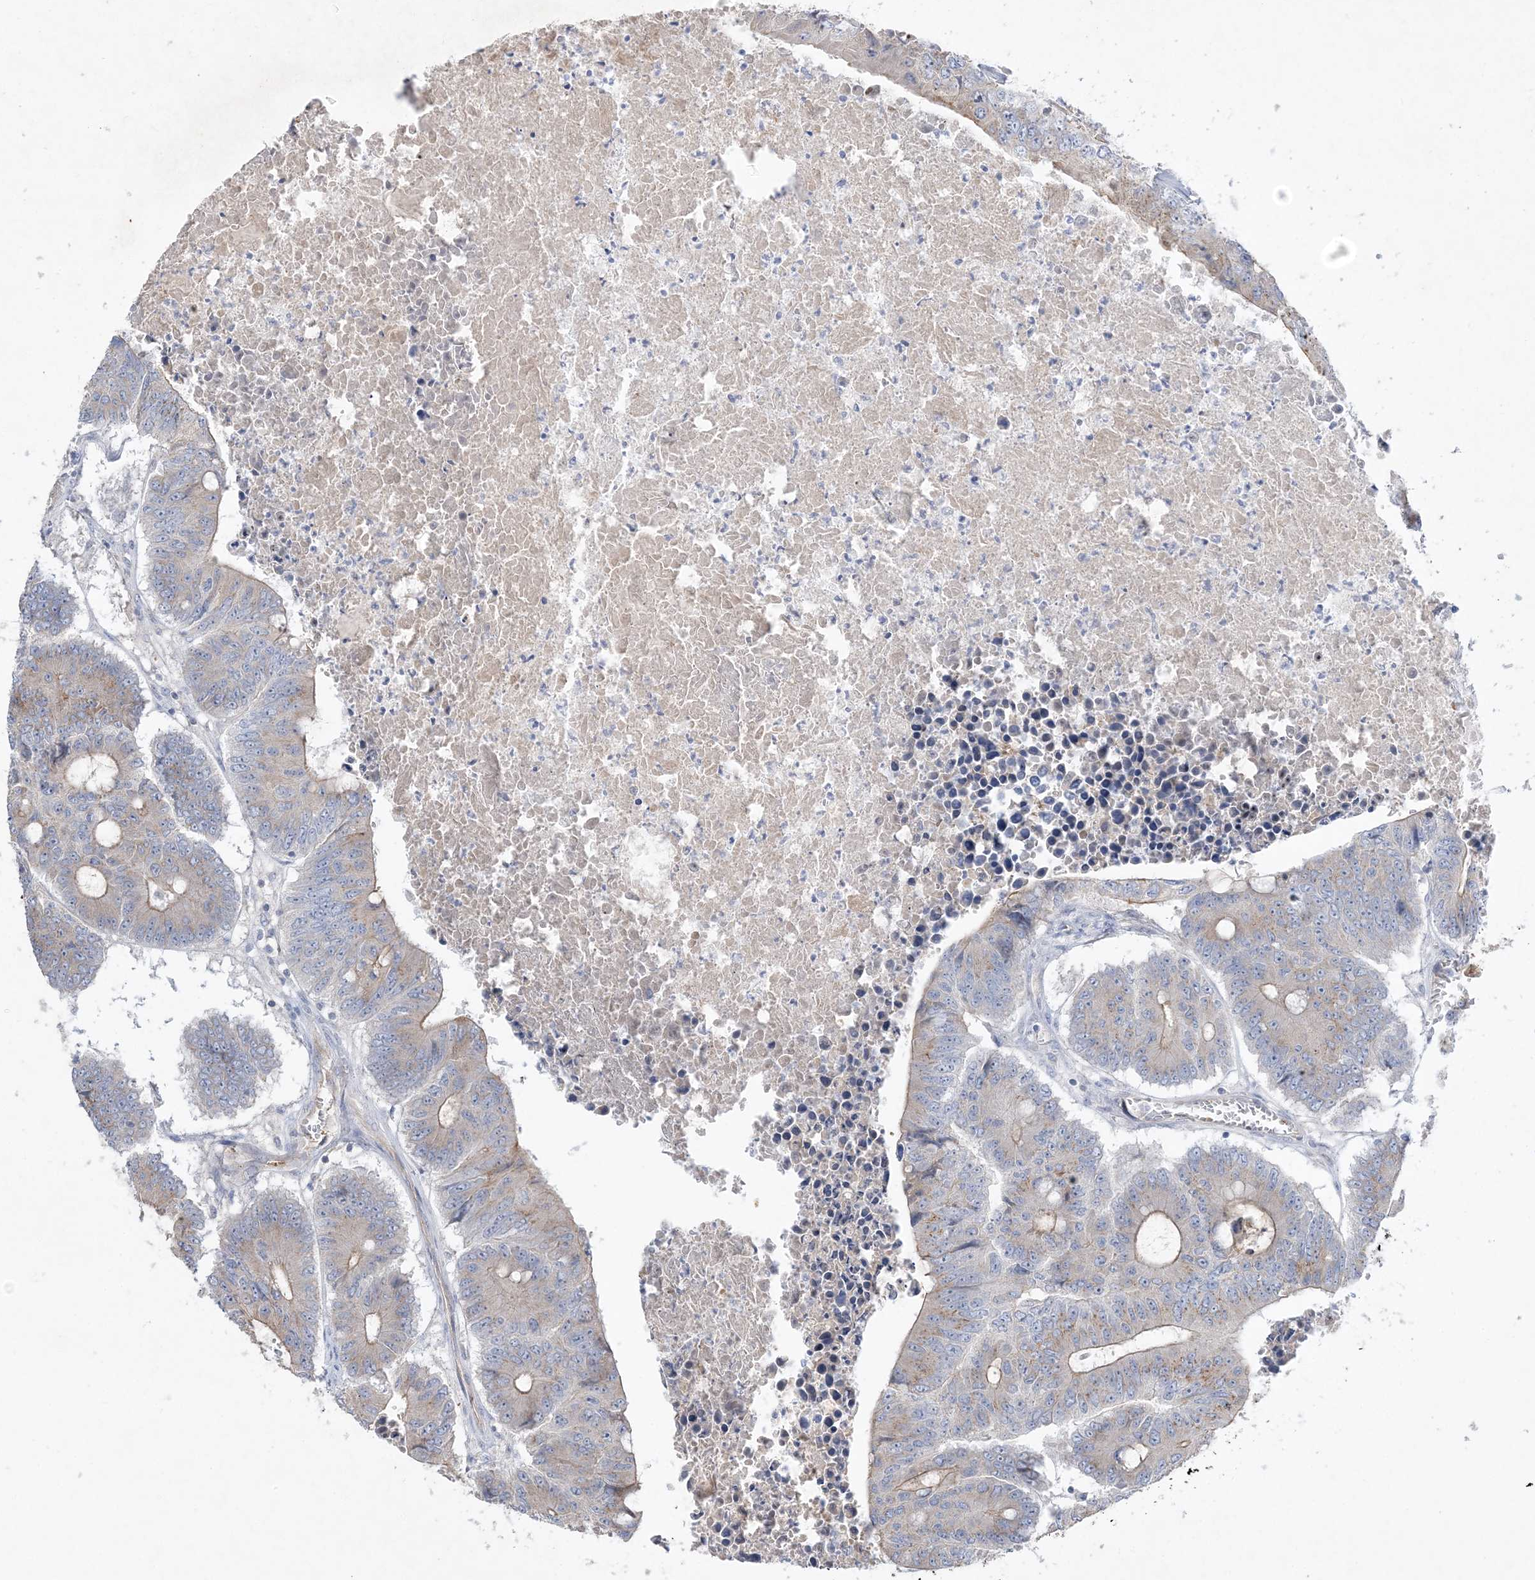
{"staining": {"intensity": "moderate", "quantity": "<25%", "location": "cytoplasmic/membranous"}, "tissue": "colorectal cancer", "cell_type": "Tumor cells", "image_type": "cancer", "snomed": [{"axis": "morphology", "description": "Adenocarcinoma, NOS"}, {"axis": "topography", "description": "Colon"}], "caption": "Adenocarcinoma (colorectal) stained with DAB (3,3'-diaminobenzidine) immunohistochemistry (IHC) reveals low levels of moderate cytoplasmic/membranous expression in about <25% of tumor cells. (DAB (3,3'-diaminobenzidine) IHC with brightfield microscopy, high magnification).", "gene": "ADCK2", "patient": {"sex": "male", "age": 87}}